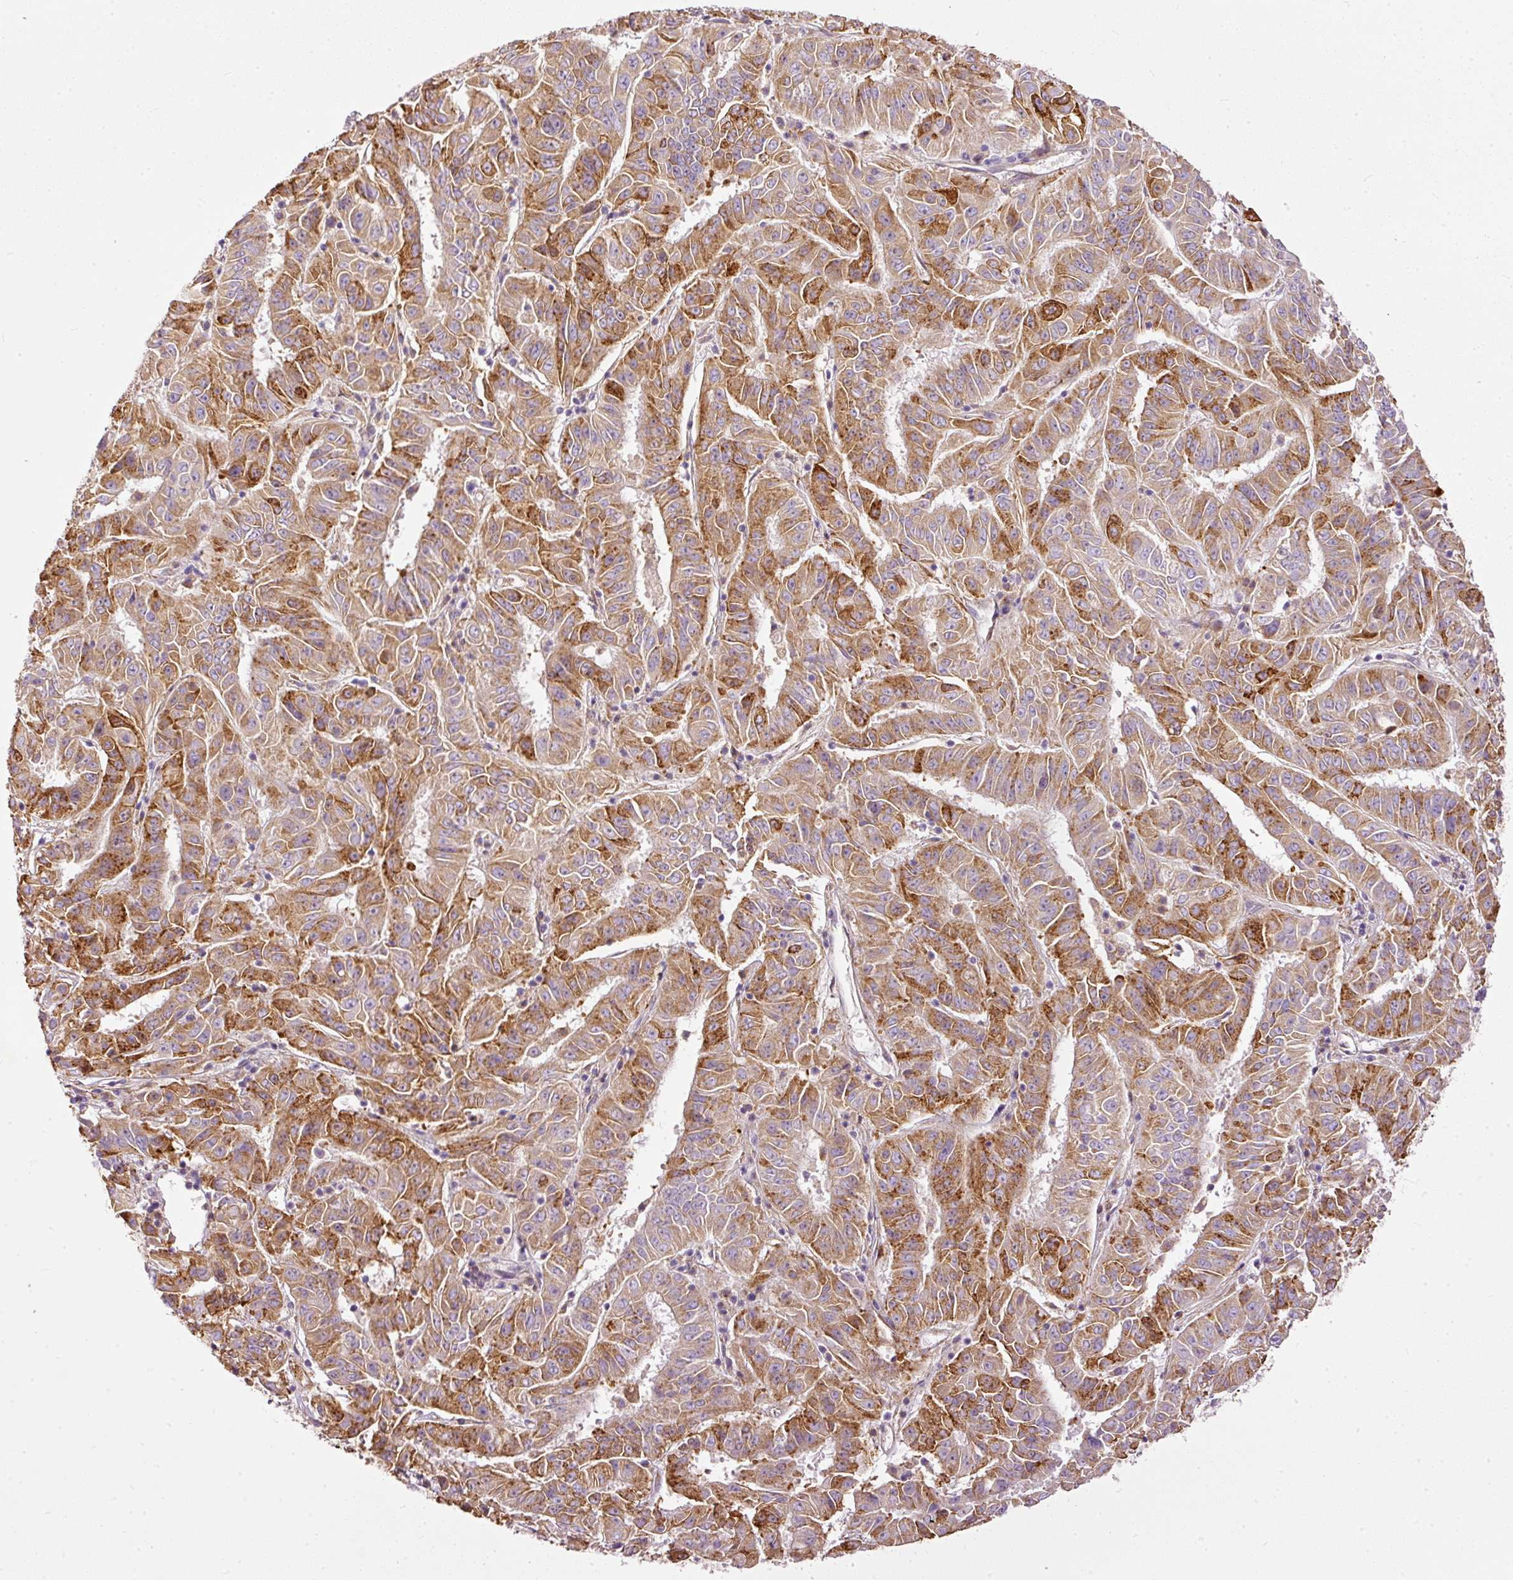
{"staining": {"intensity": "strong", "quantity": "25%-75%", "location": "cytoplasmic/membranous"}, "tissue": "pancreatic cancer", "cell_type": "Tumor cells", "image_type": "cancer", "snomed": [{"axis": "morphology", "description": "Adenocarcinoma, NOS"}, {"axis": "topography", "description": "Pancreas"}], "caption": "Immunohistochemical staining of human pancreatic adenocarcinoma displays high levels of strong cytoplasmic/membranous staining in about 25%-75% of tumor cells.", "gene": "PAQR9", "patient": {"sex": "male", "age": 63}}